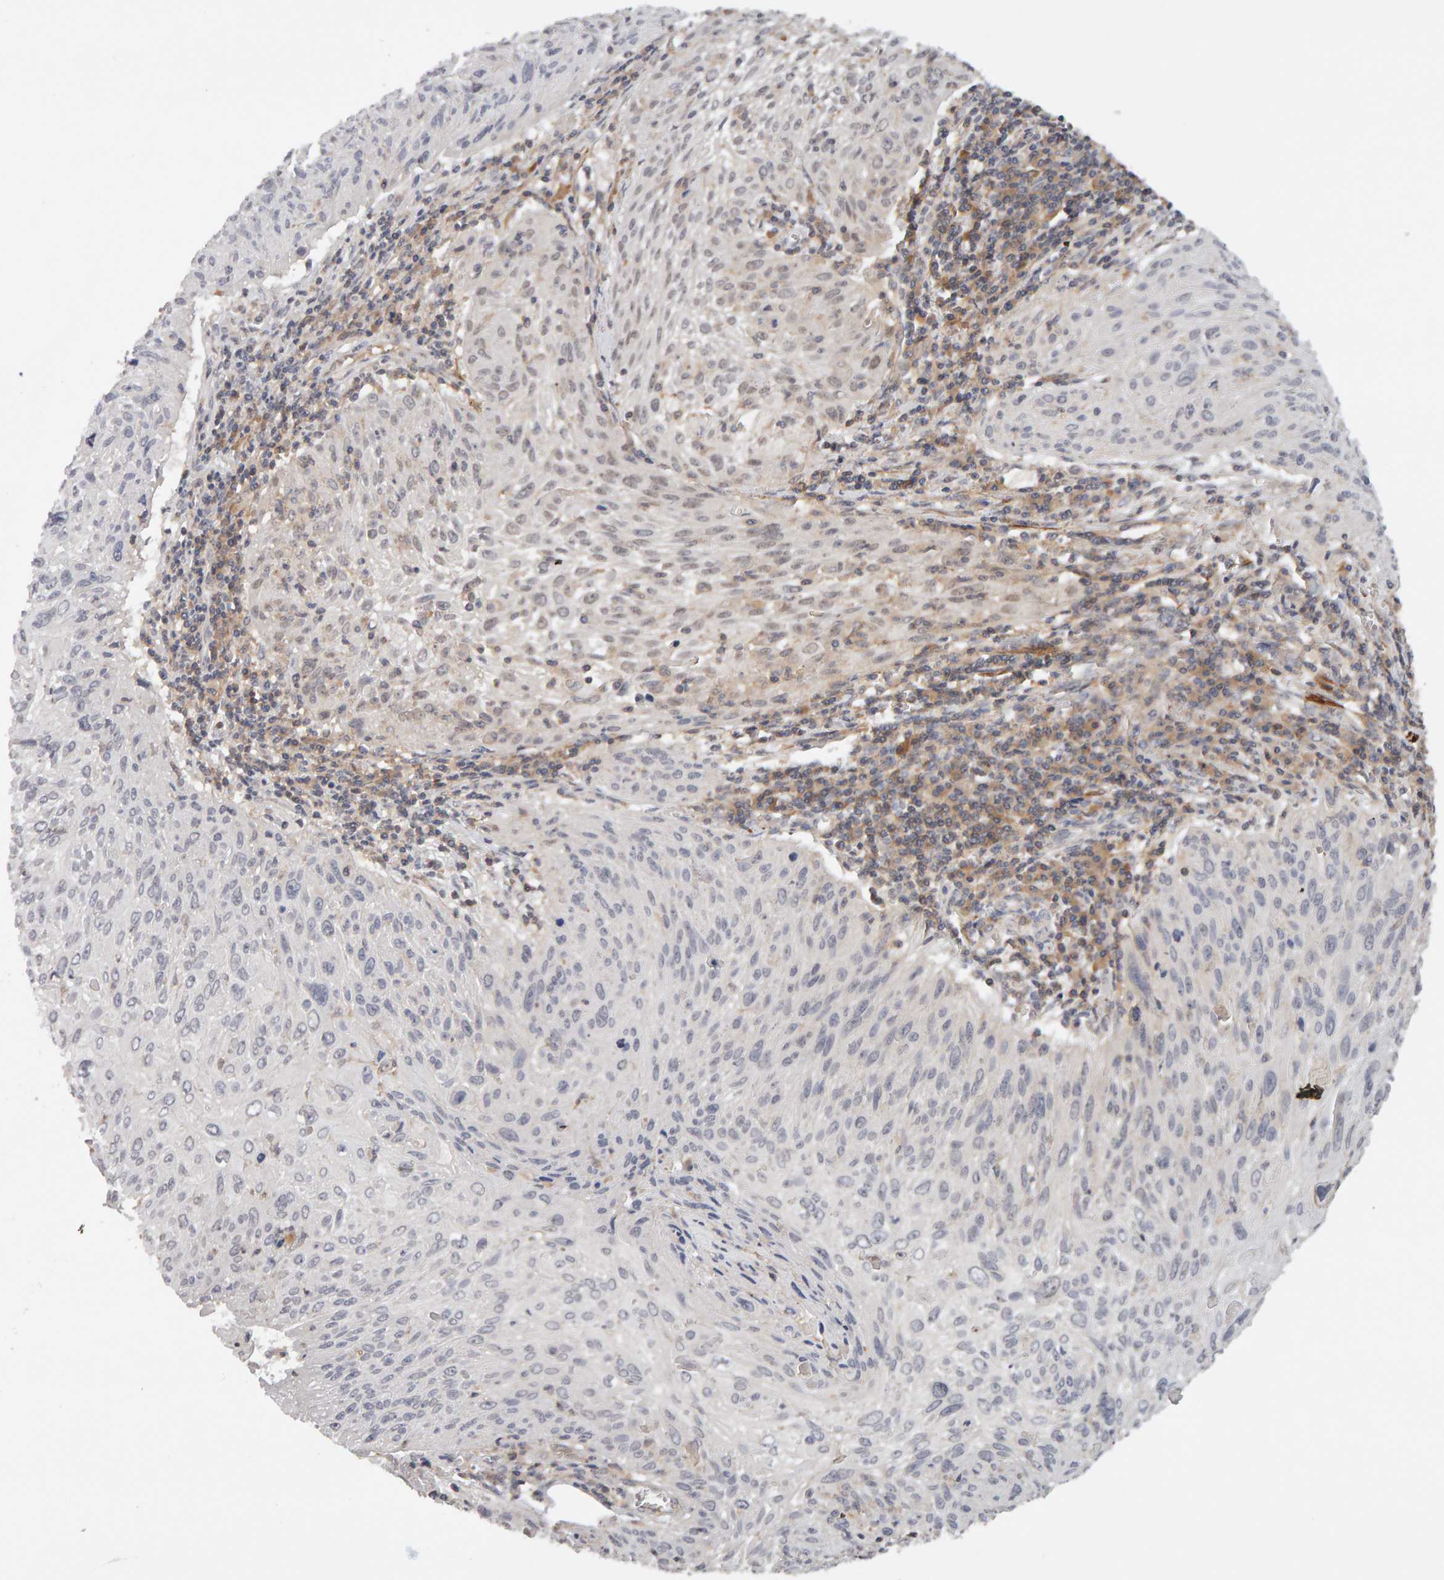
{"staining": {"intensity": "negative", "quantity": "none", "location": "none"}, "tissue": "cervical cancer", "cell_type": "Tumor cells", "image_type": "cancer", "snomed": [{"axis": "morphology", "description": "Squamous cell carcinoma, NOS"}, {"axis": "topography", "description": "Cervix"}], "caption": "High magnification brightfield microscopy of cervical squamous cell carcinoma stained with DAB (3,3'-diaminobenzidine) (brown) and counterstained with hematoxylin (blue): tumor cells show no significant positivity. (DAB immunohistochemistry (IHC) visualized using brightfield microscopy, high magnification).", "gene": "NUDCD1", "patient": {"sex": "female", "age": 51}}